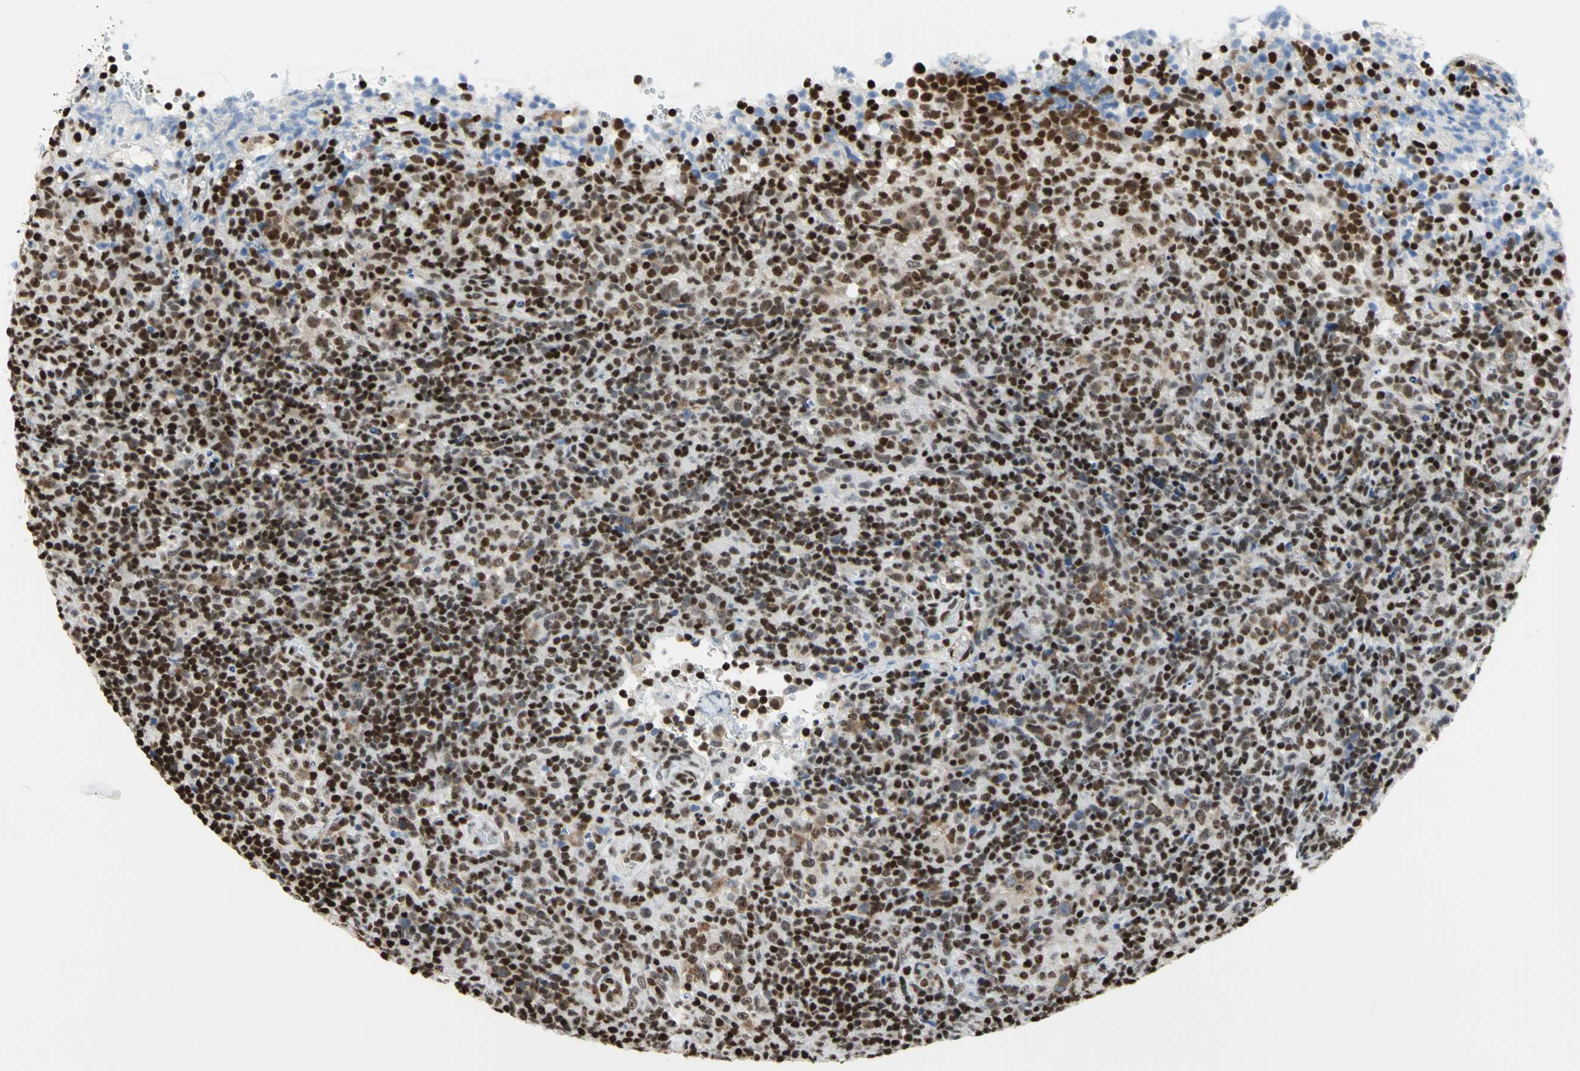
{"staining": {"intensity": "strong", "quantity": ">75%", "location": "nuclear"}, "tissue": "lymphoma", "cell_type": "Tumor cells", "image_type": "cancer", "snomed": [{"axis": "morphology", "description": "Malignant lymphoma, non-Hodgkin's type, High grade"}, {"axis": "topography", "description": "Lymph node"}], "caption": "About >75% of tumor cells in high-grade malignant lymphoma, non-Hodgkin's type display strong nuclear protein staining as visualized by brown immunohistochemical staining.", "gene": "HMGB1", "patient": {"sex": "female", "age": 76}}